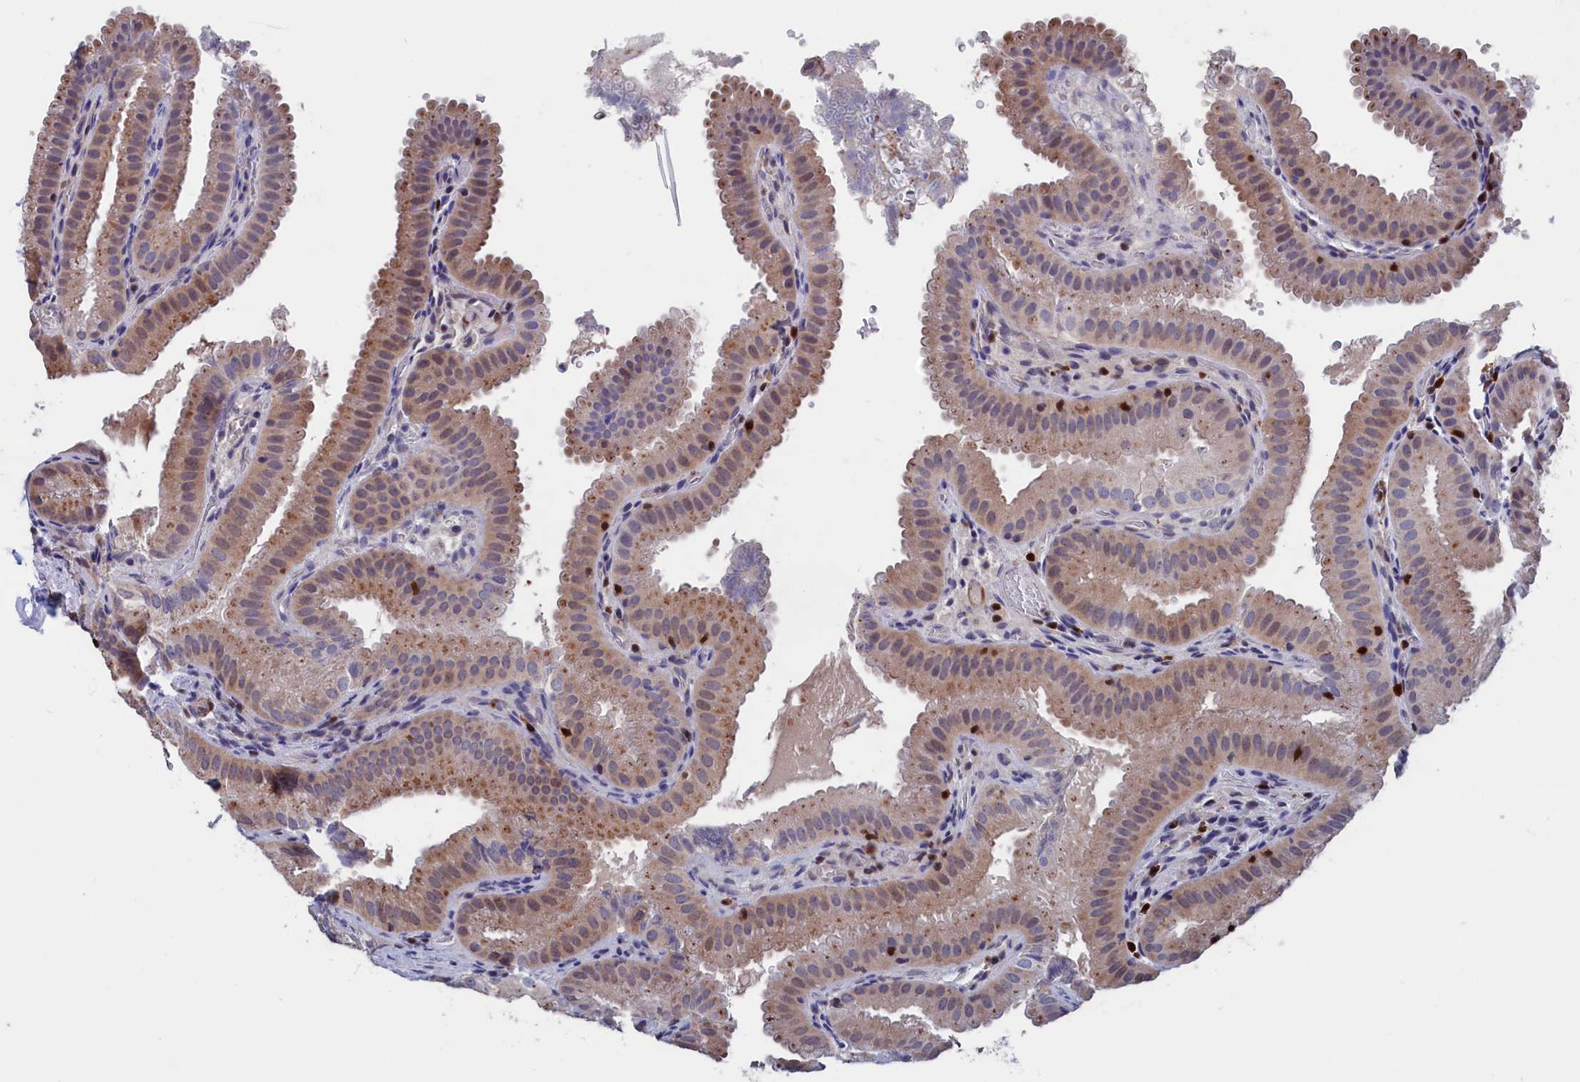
{"staining": {"intensity": "moderate", "quantity": "<25%", "location": "cytoplasmic/membranous"}, "tissue": "gallbladder", "cell_type": "Glandular cells", "image_type": "normal", "snomed": [{"axis": "morphology", "description": "Normal tissue, NOS"}, {"axis": "topography", "description": "Gallbladder"}], "caption": "An immunohistochemistry (IHC) image of benign tissue is shown. Protein staining in brown labels moderate cytoplasmic/membranous positivity in gallbladder within glandular cells.", "gene": "CRIP1", "patient": {"sex": "female", "age": 30}}